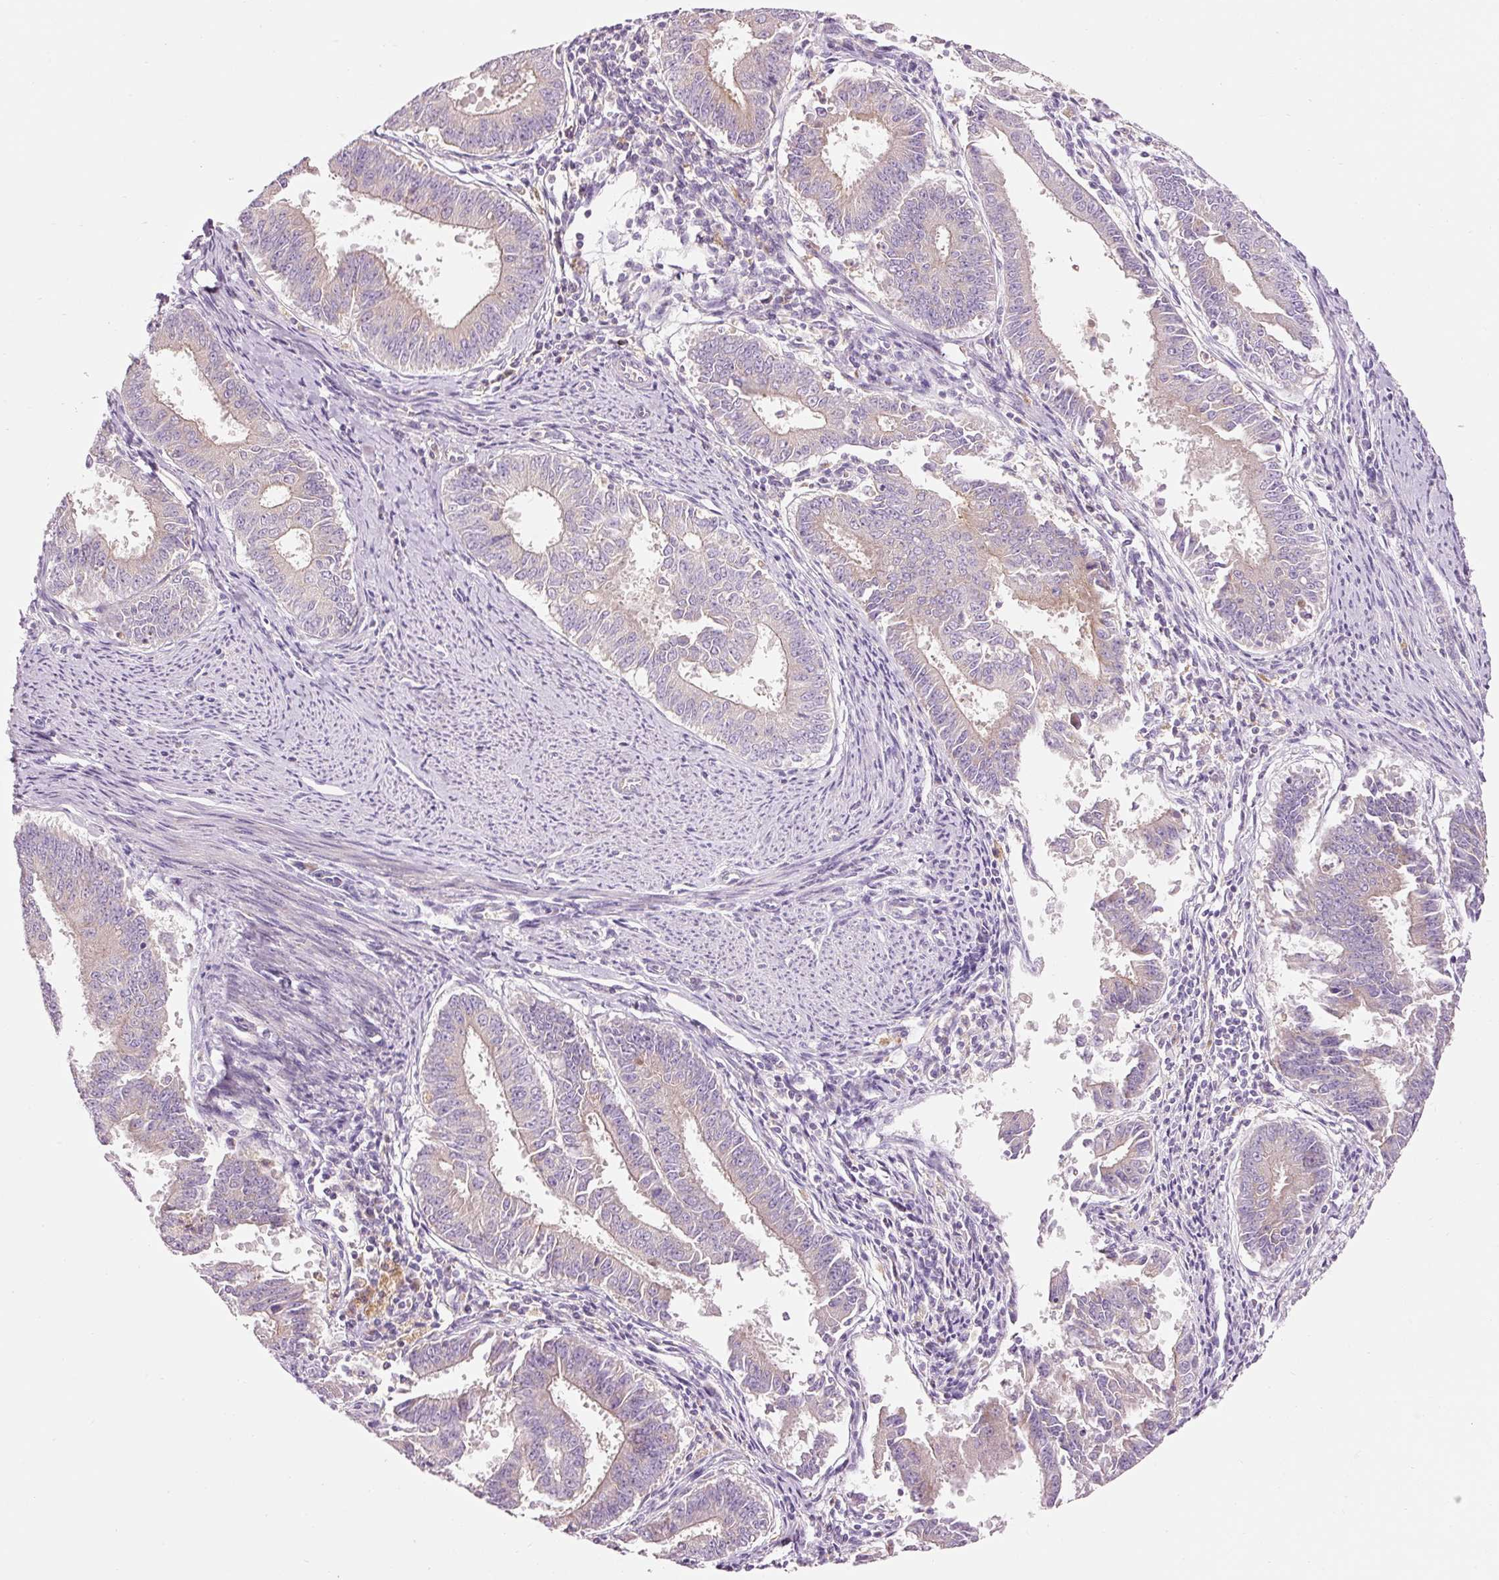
{"staining": {"intensity": "negative", "quantity": "none", "location": "none"}, "tissue": "endometrial cancer", "cell_type": "Tumor cells", "image_type": "cancer", "snomed": [{"axis": "morphology", "description": "Adenocarcinoma, NOS"}, {"axis": "topography", "description": "Endometrium"}], "caption": "Immunohistochemistry of human endometrial cancer (adenocarcinoma) displays no positivity in tumor cells. (DAB (3,3'-diaminobenzidine) IHC with hematoxylin counter stain).", "gene": "NAPA", "patient": {"sex": "female", "age": 73}}